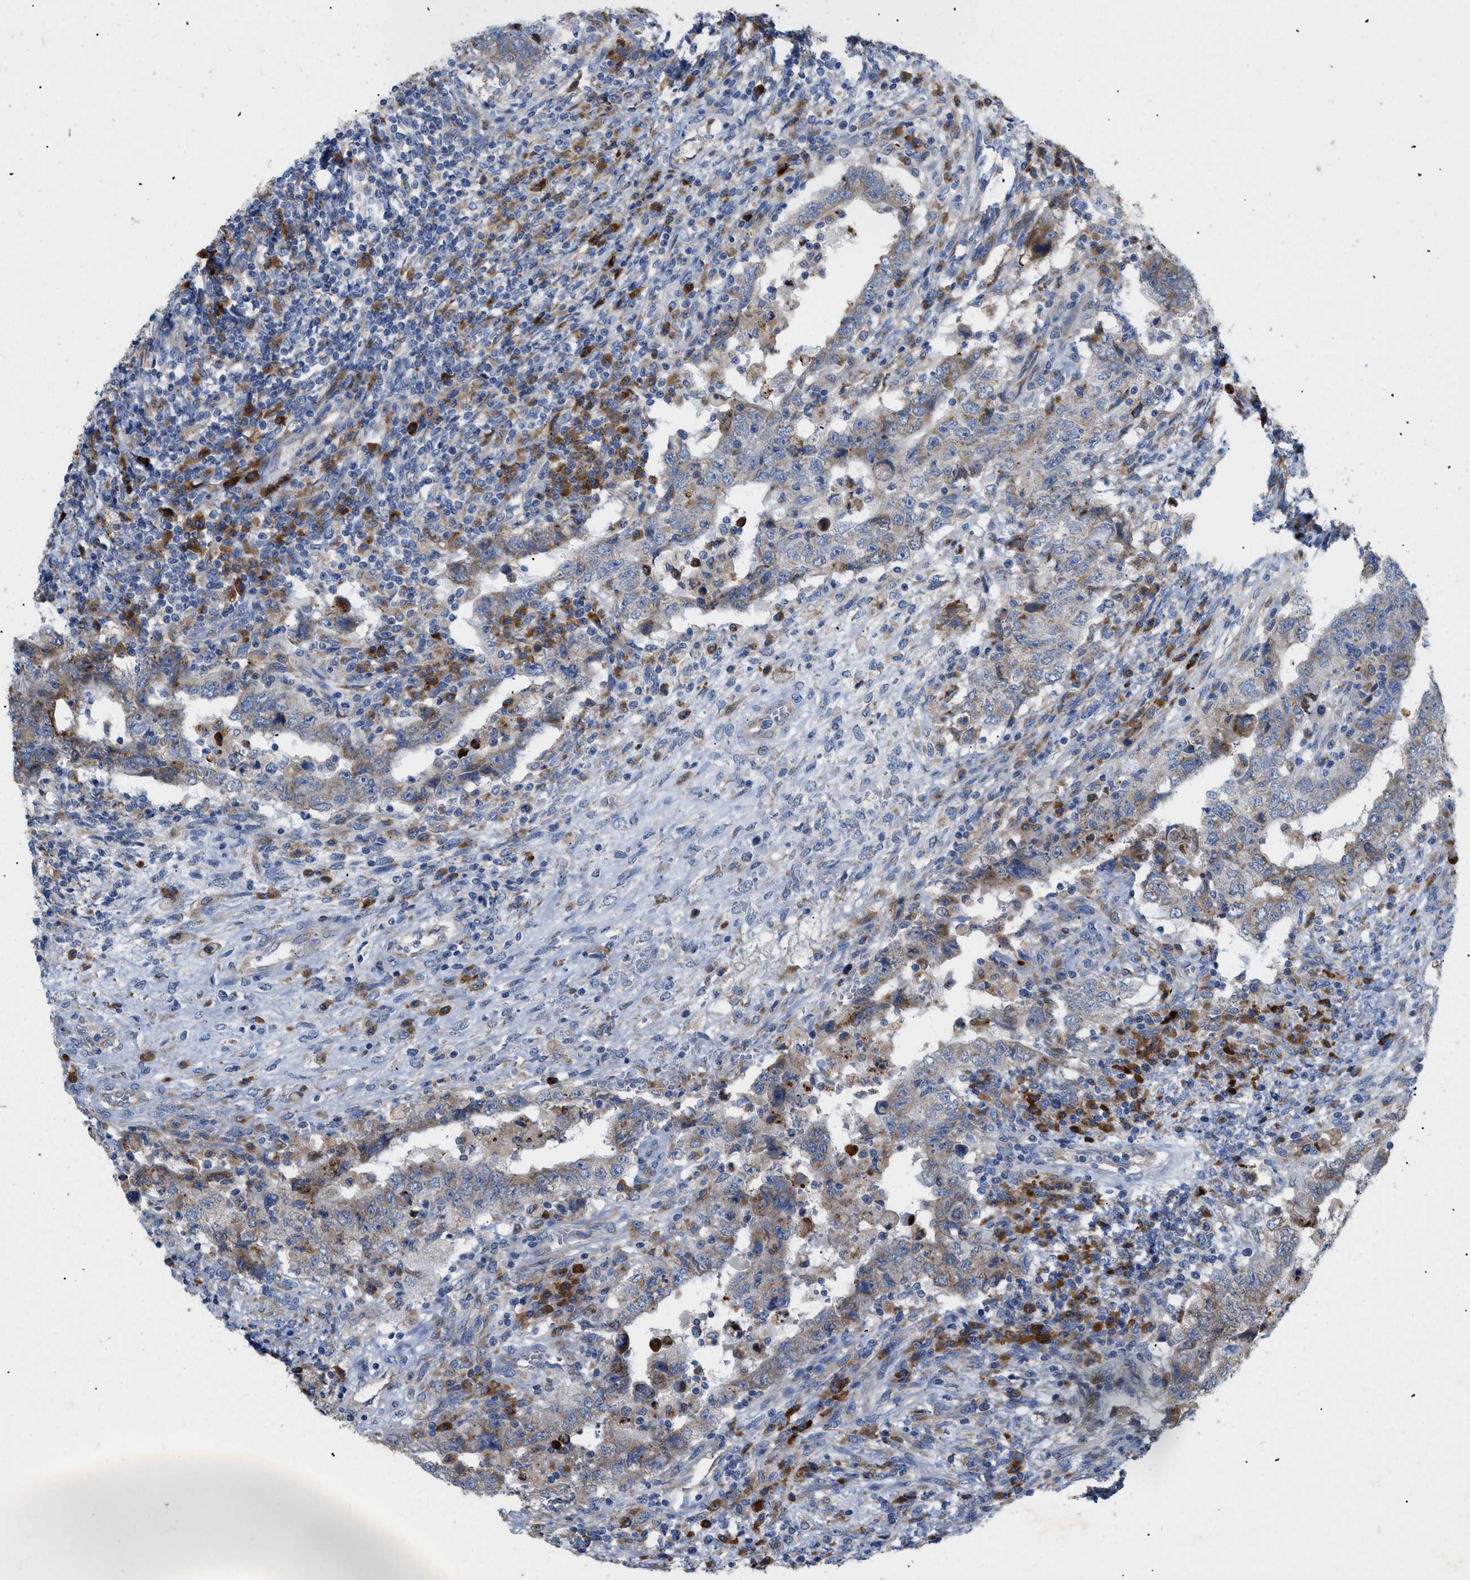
{"staining": {"intensity": "moderate", "quantity": "<25%", "location": "cytoplasmic/membranous"}, "tissue": "testis cancer", "cell_type": "Tumor cells", "image_type": "cancer", "snomed": [{"axis": "morphology", "description": "Carcinoma, Embryonal, NOS"}, {"axis": "topography", "description": "Testis"}], "caption": "This photomicrograph reveals immunohistochemistry staining of embryonal carcinoma (testis), with low moderate cytoplasmic/membranous expression in about <25% of tumor cells.", "gene": "SLC50A1", "patient": {"sex": "male", "age": 26}}